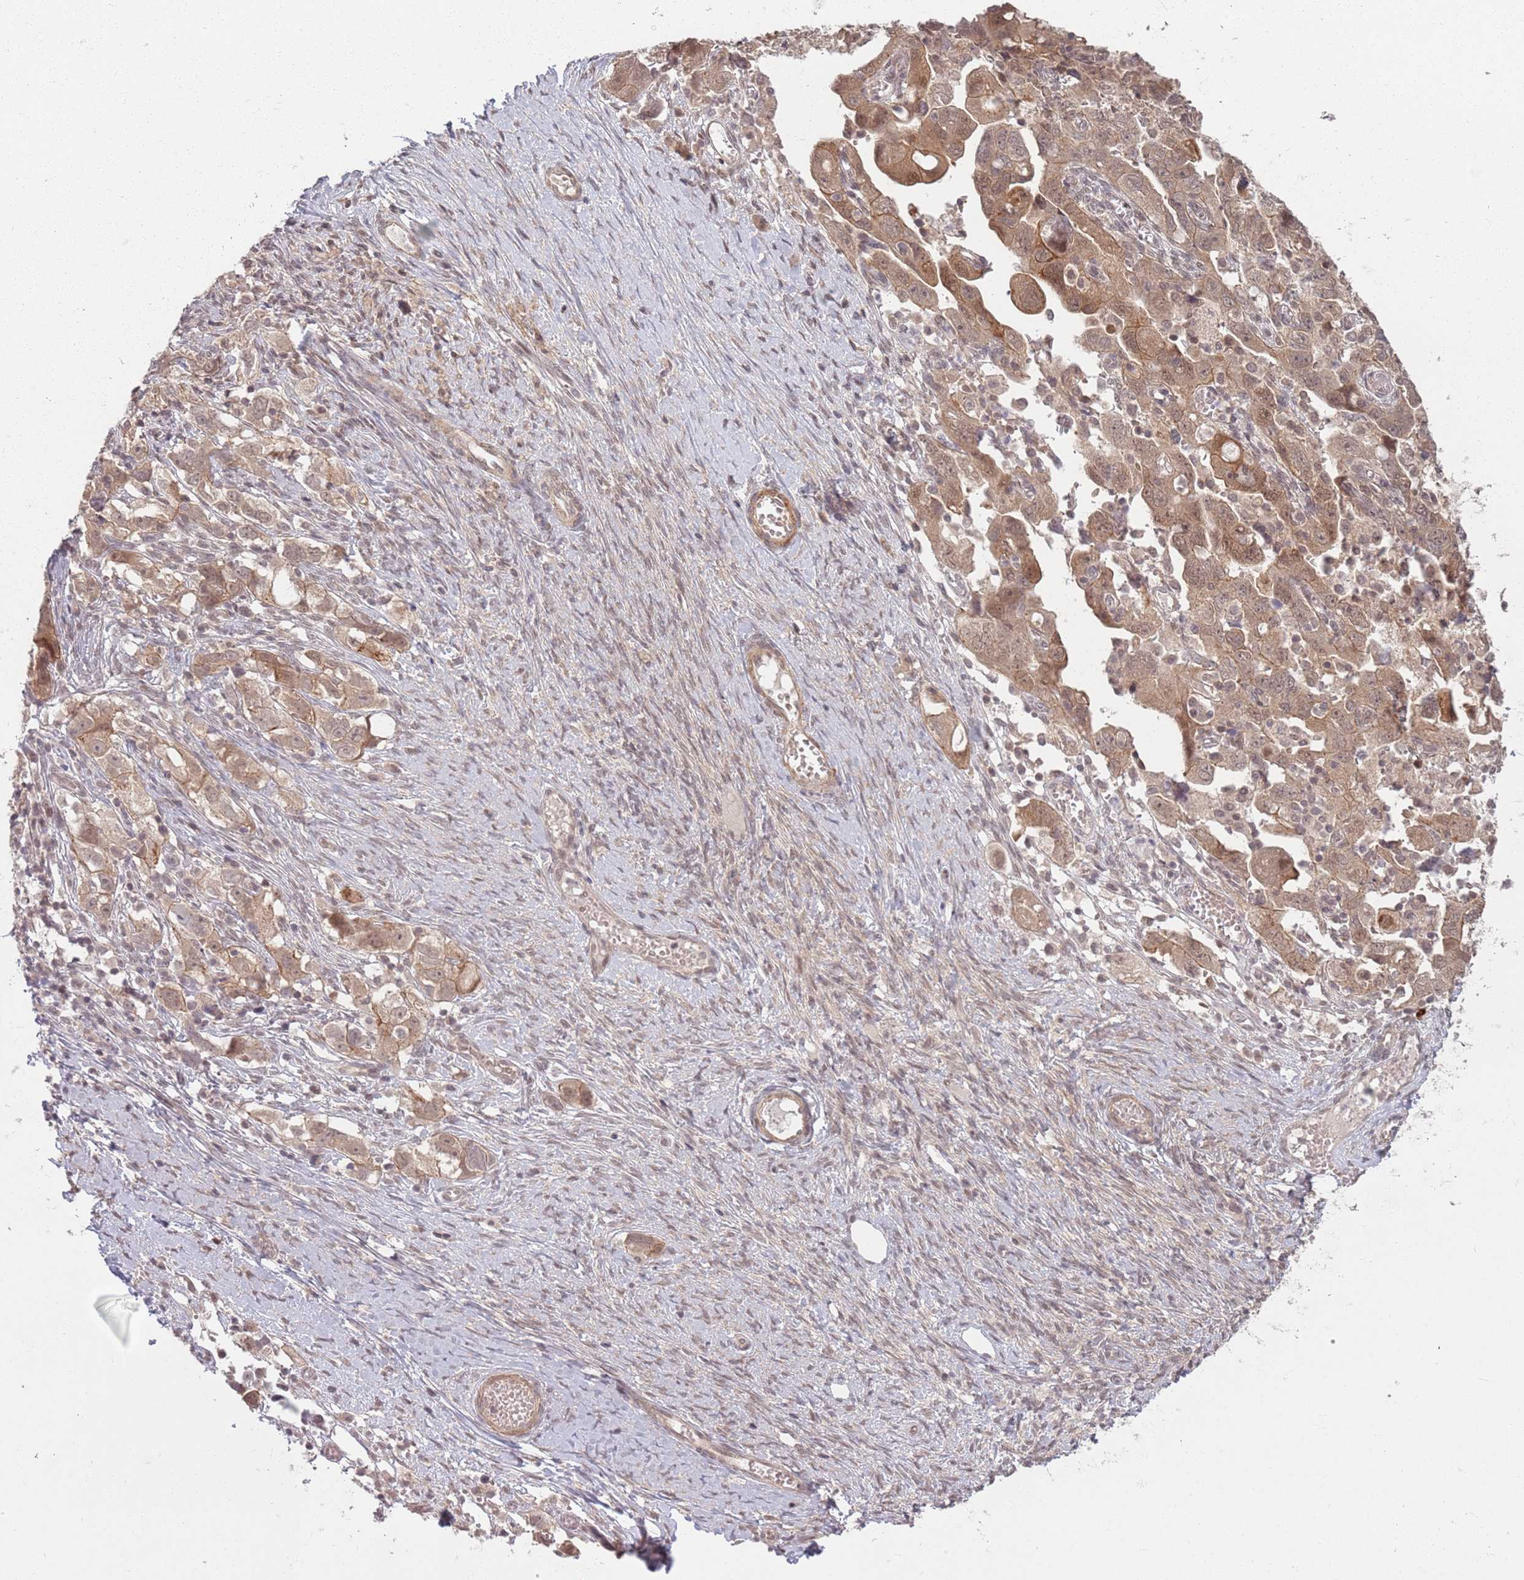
{"staining": {"intensity": "moderate", "quantity": ">75%", "location": "cytoplasmic/membranous,nuclear"}, "tissue": "ovarian cancer", "cell_type": "Tumor cells", "image_type": "cancer", "snomed": [{"axis": "morphology", "description": "Carcinoma, NOS"}, {"axis": "morphology", "description": "Cystadenocarcinoma, serous, NOS"}, {"axis": "topography", "description": "Ovary"}], "caption": "Immunohistochemistry (IHC) image of human serous cystadenocarcinoma (ovarian) stained for a protein (brown), which demonstrates medium levels of moderate cytoplasmic/membranous and nuclear expression in about >75% of tumor cells.", "gene": "CCDC154", "patient": {"sex": "female", "age": 69}}